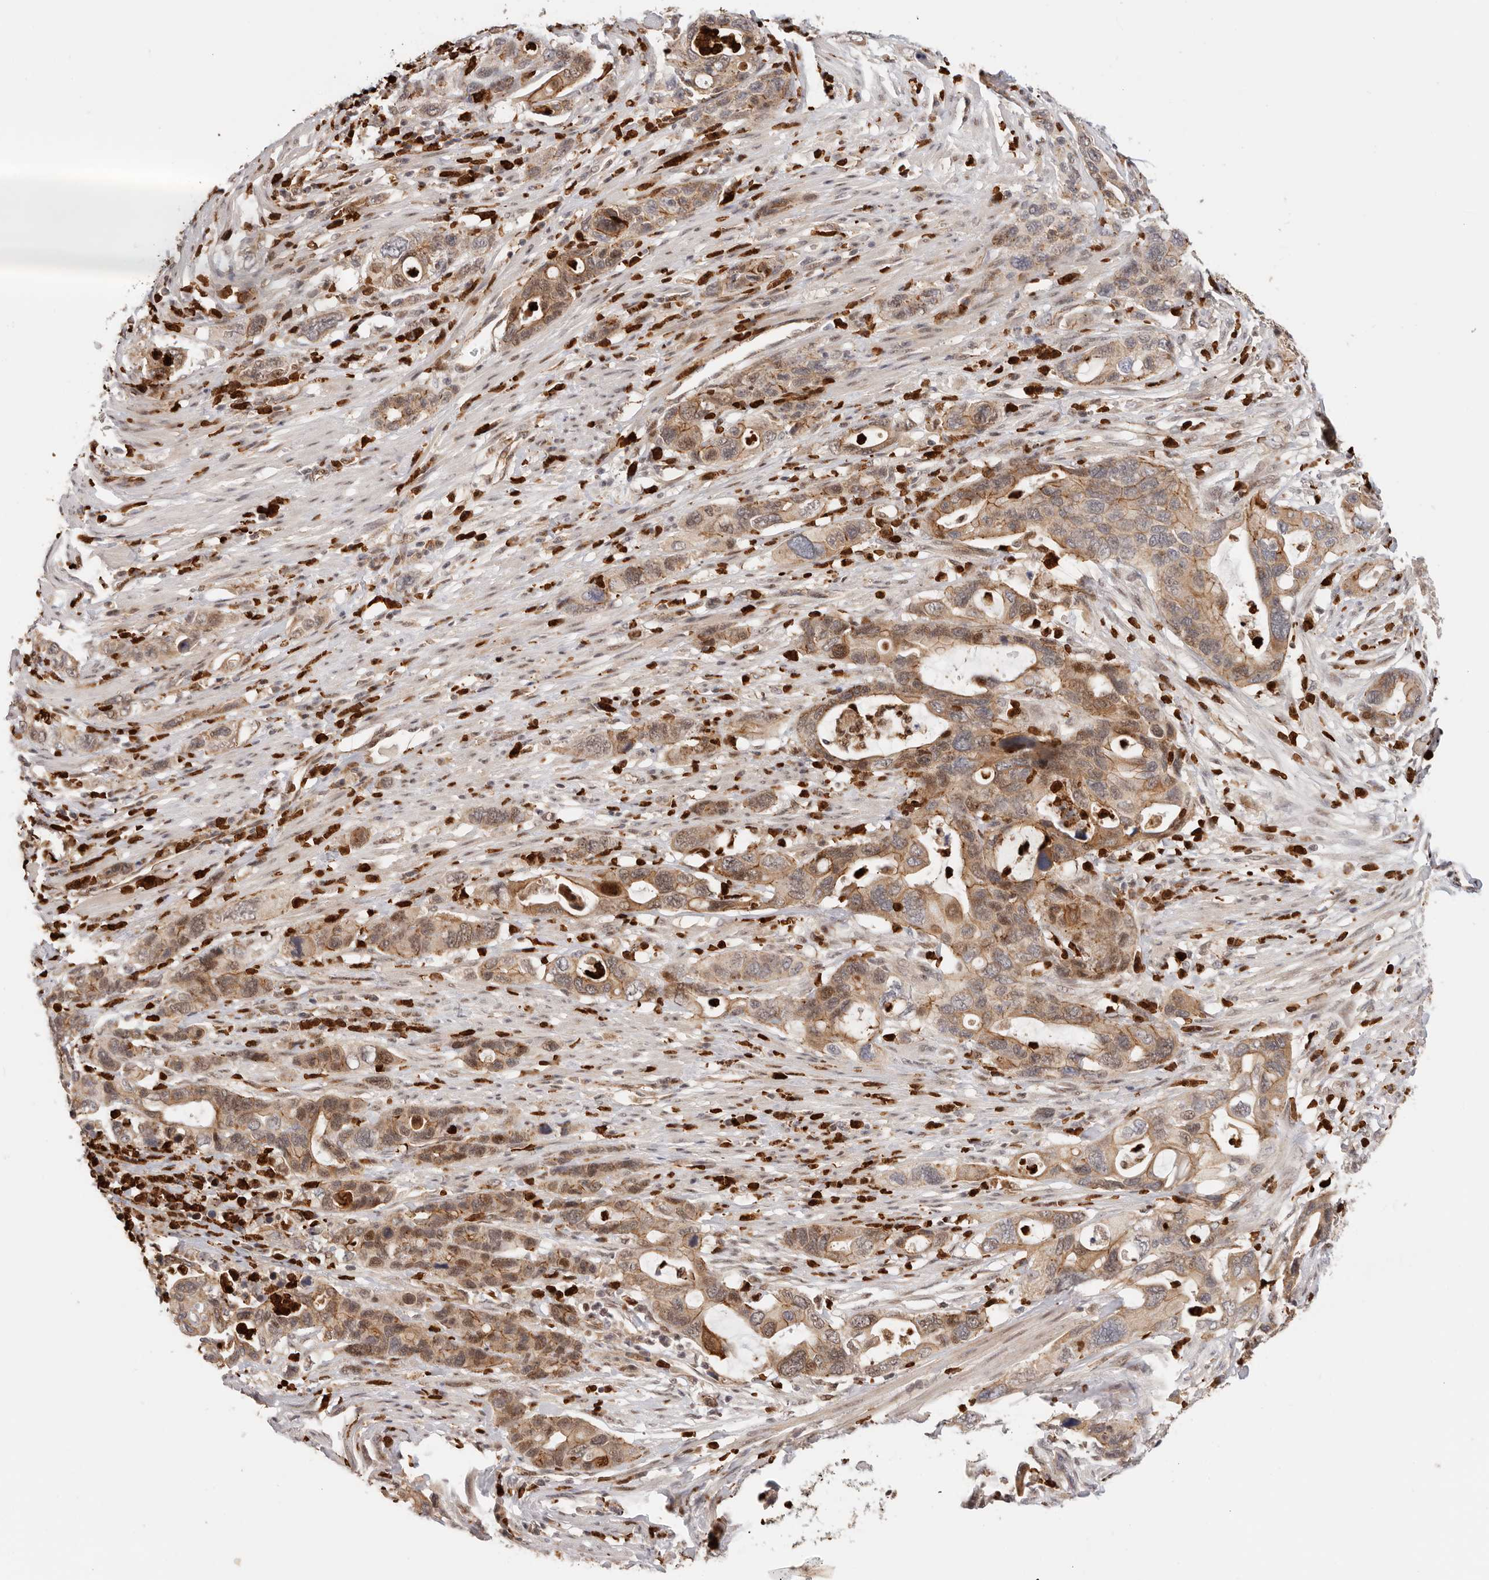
{"staining": {"intensity": "moderate", "quantity": ">75%", "location": "cytoplasmic/membranous,nuclear"}, "tissue": "pancreatic cancer", "cell_type": "Tumor cells", "image_type": "cancer", "snomed": [{"axis": "morphology", "description": "Adenocarcinoma, NOS"}, {"axis": "topography", "description": "Pancreas"}], "caption": "Pancreatic adenocarcinoma tissue displays moderate cytoplasmic/membranous and nuclear expression in approximately >75% of tumor cells", "gene": "AFDN", "patient": {"sex": "female", "age": 71}}